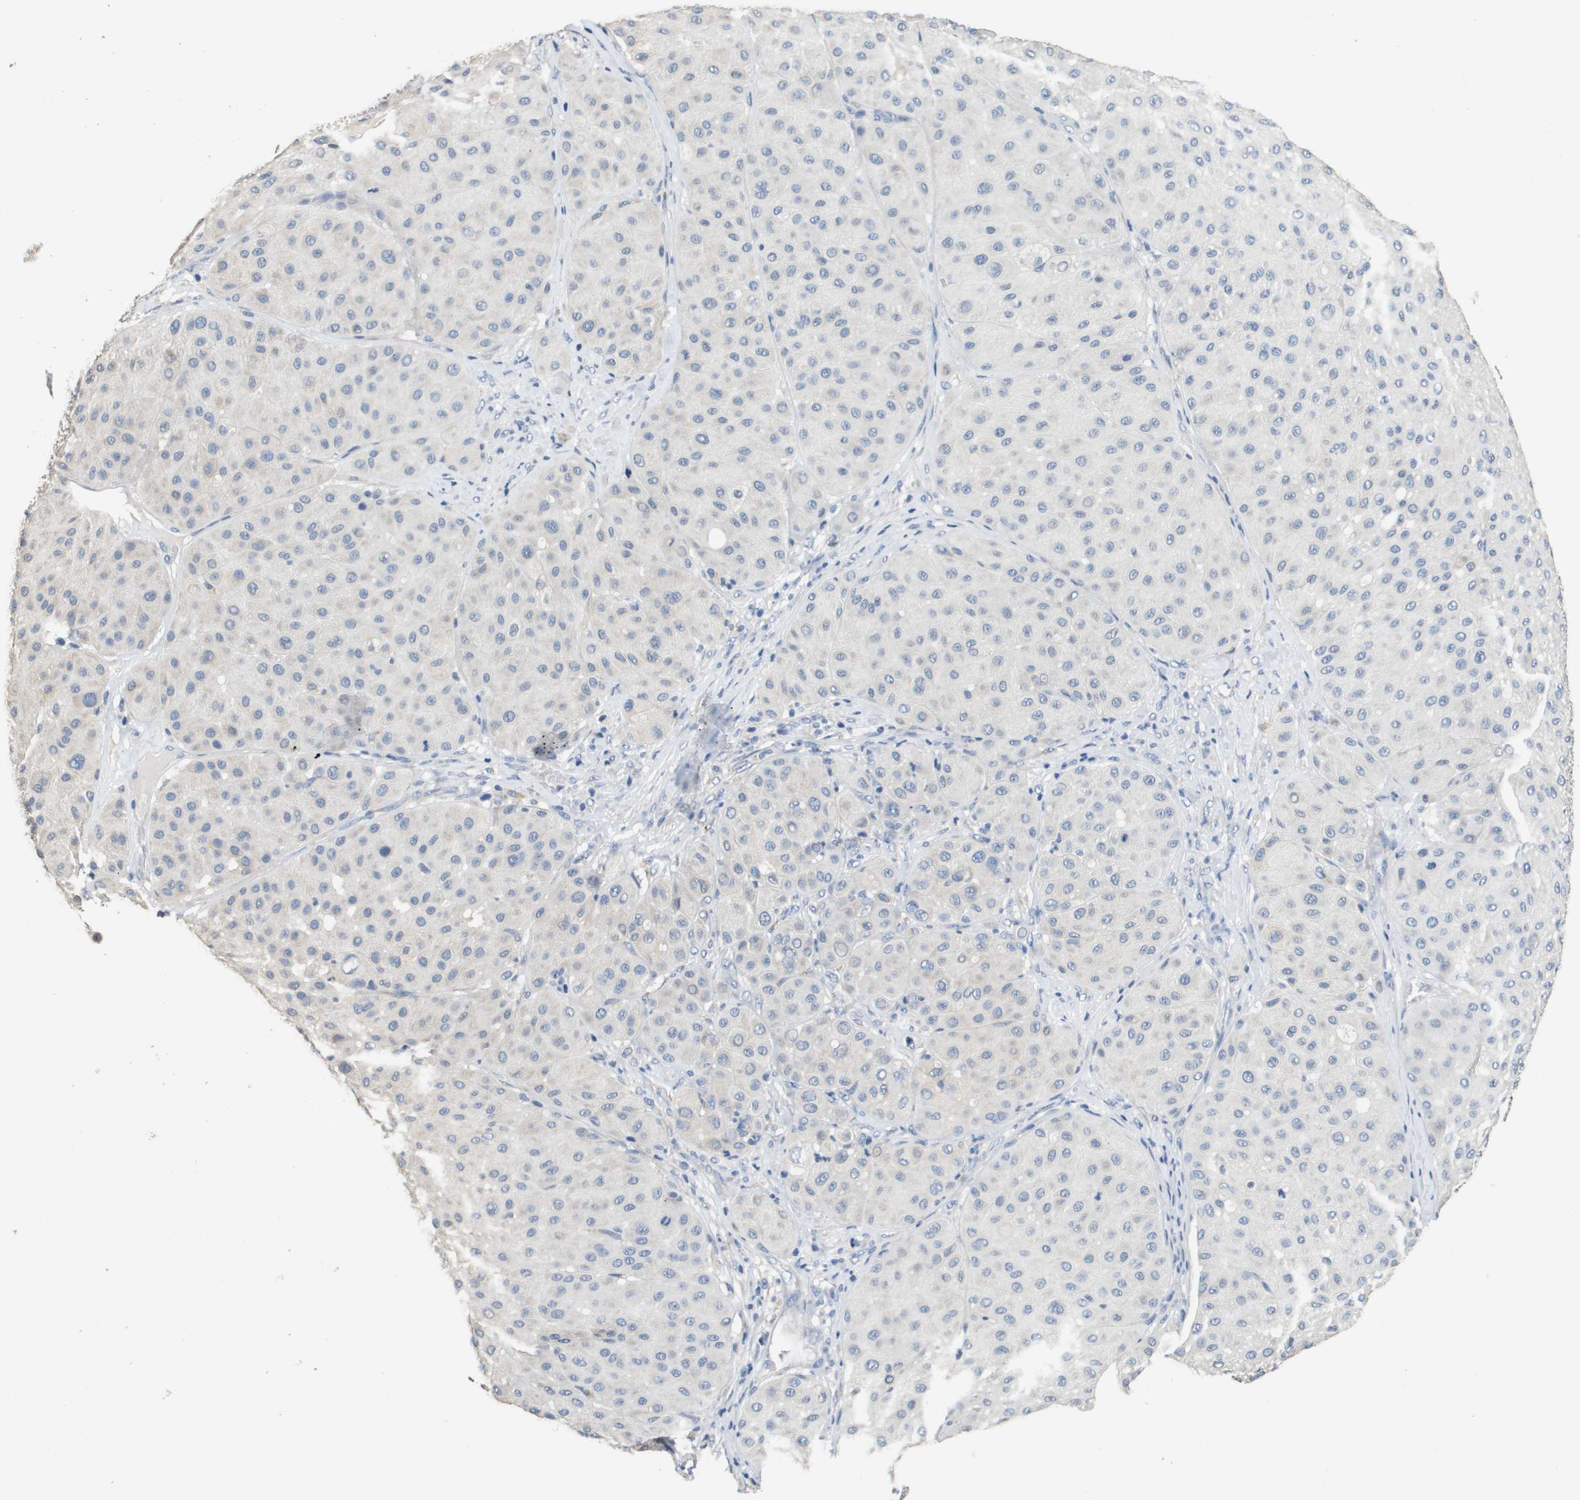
{"staining": {"intensity": "negative", "quantity": "none", "location": "none"}, "tissue": "melanoma", "cell_type": "Tumor cells", "image_type": "cancer", "snomed": [{"axis": "morphology", "description": "Normal tissue, NOS"}, {"axis": "morphology", "description": "Malignant melanoma, Metastatic site"}, {"axis": "topography", "description": "Skin"}], "caption": "Malignant melanoma (metastatic site) was stained to show a protein in brown. There is no significant positivity in tumor cells.", "gene": "MT3", "patient": {"sex": "male", "age": 41}}